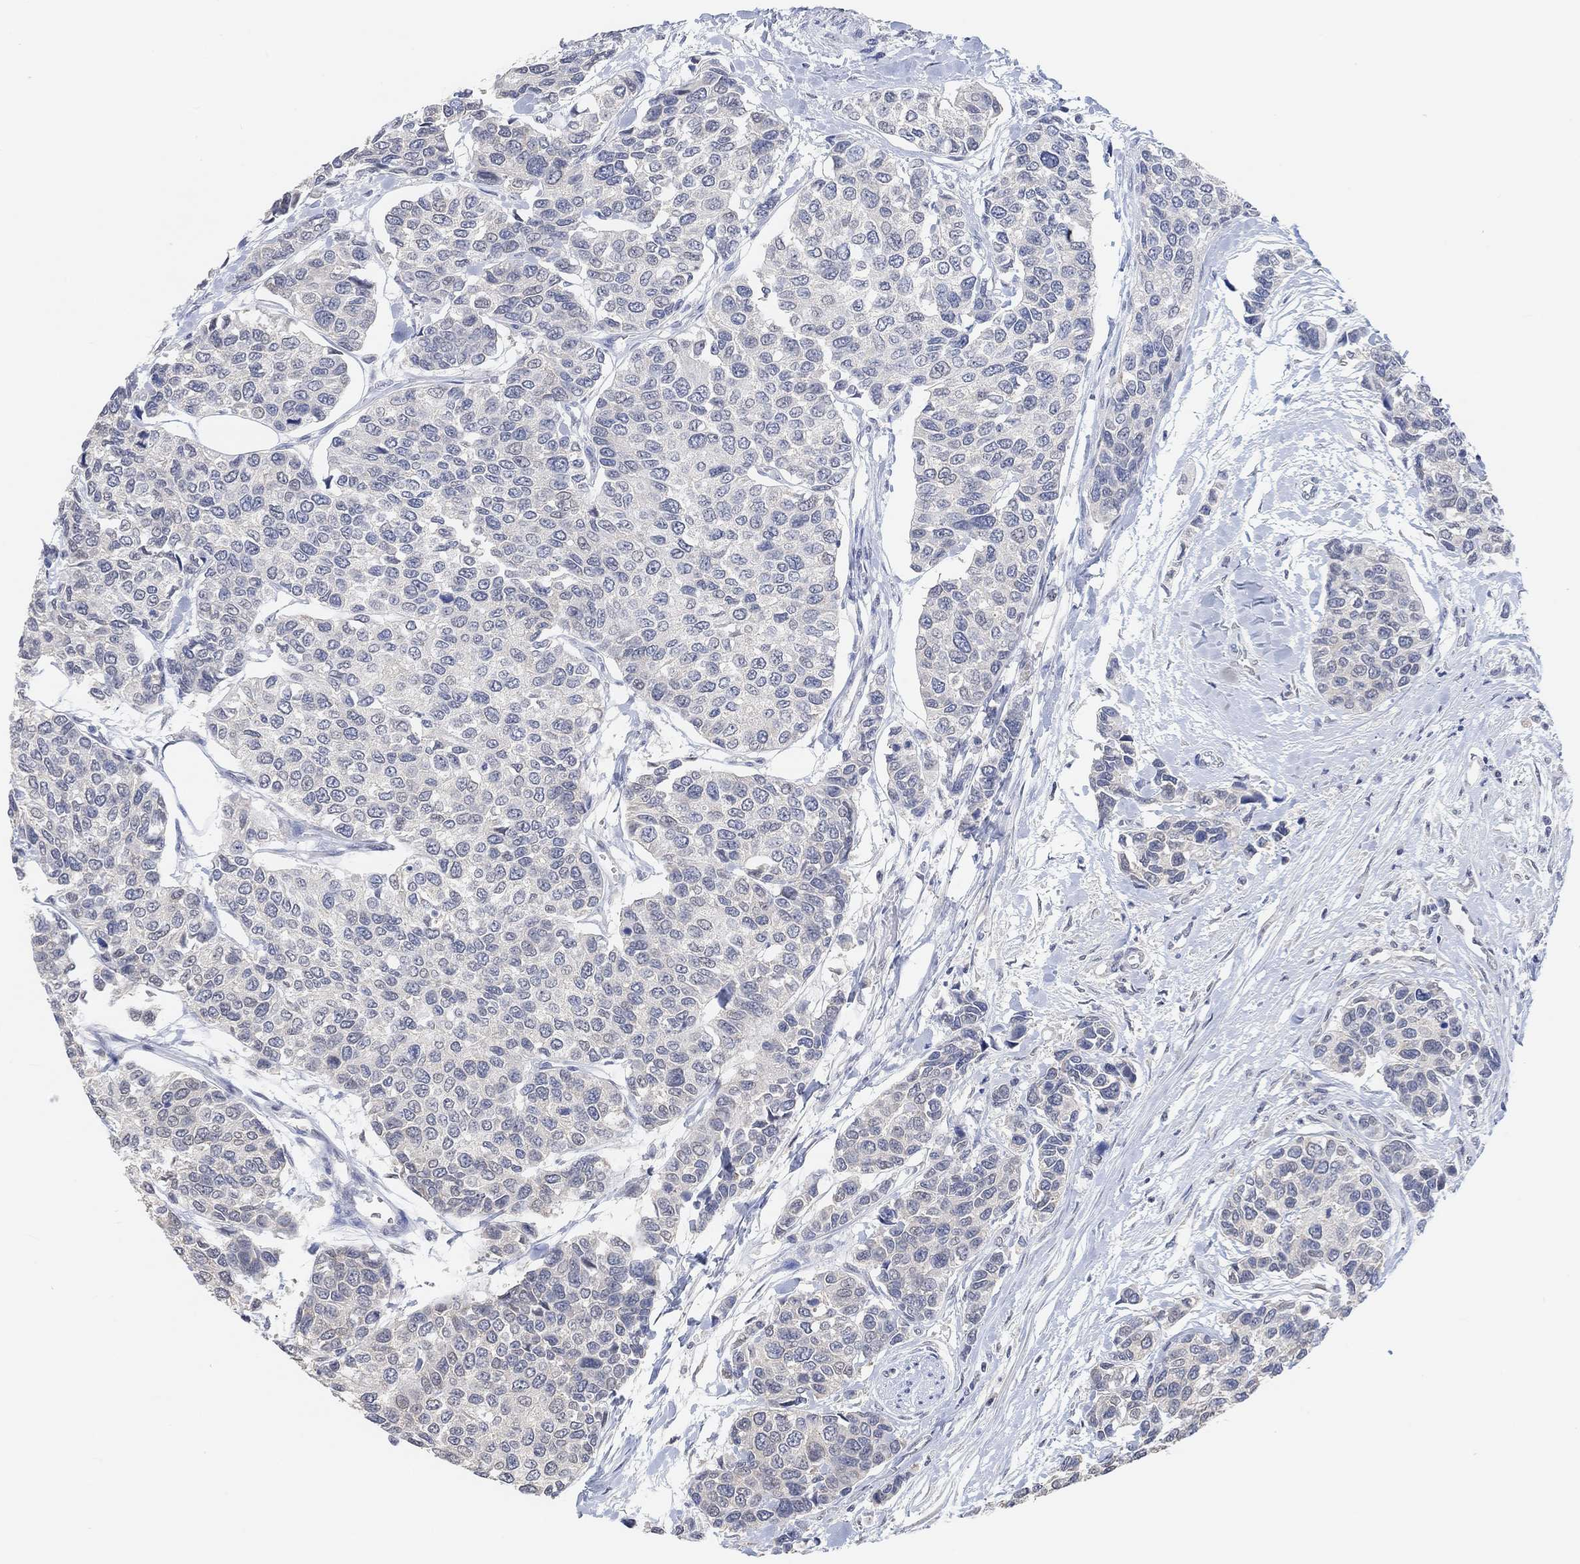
{"staining": {"intensity": "negative", "quantity": "none", "location": "none"}, "tissue": "urothelial cancer", "cell_type": "Tumor cells", "image_type": "cancer", "snomed": [{"axis": "morphology", "description": "Urothelial carcinoma, High grade"}, {"axis": "topography", "description": "Urinary bladder"}], "caption": "DAB (3,3'-diaminobenzidine) immunohistochemical staining of human urothelial carcinoma (high-grade) demonstrates no significant positivity in tumor cells.", "gene": "MUC1", "patient": {"sex": "male", "age": 77}}